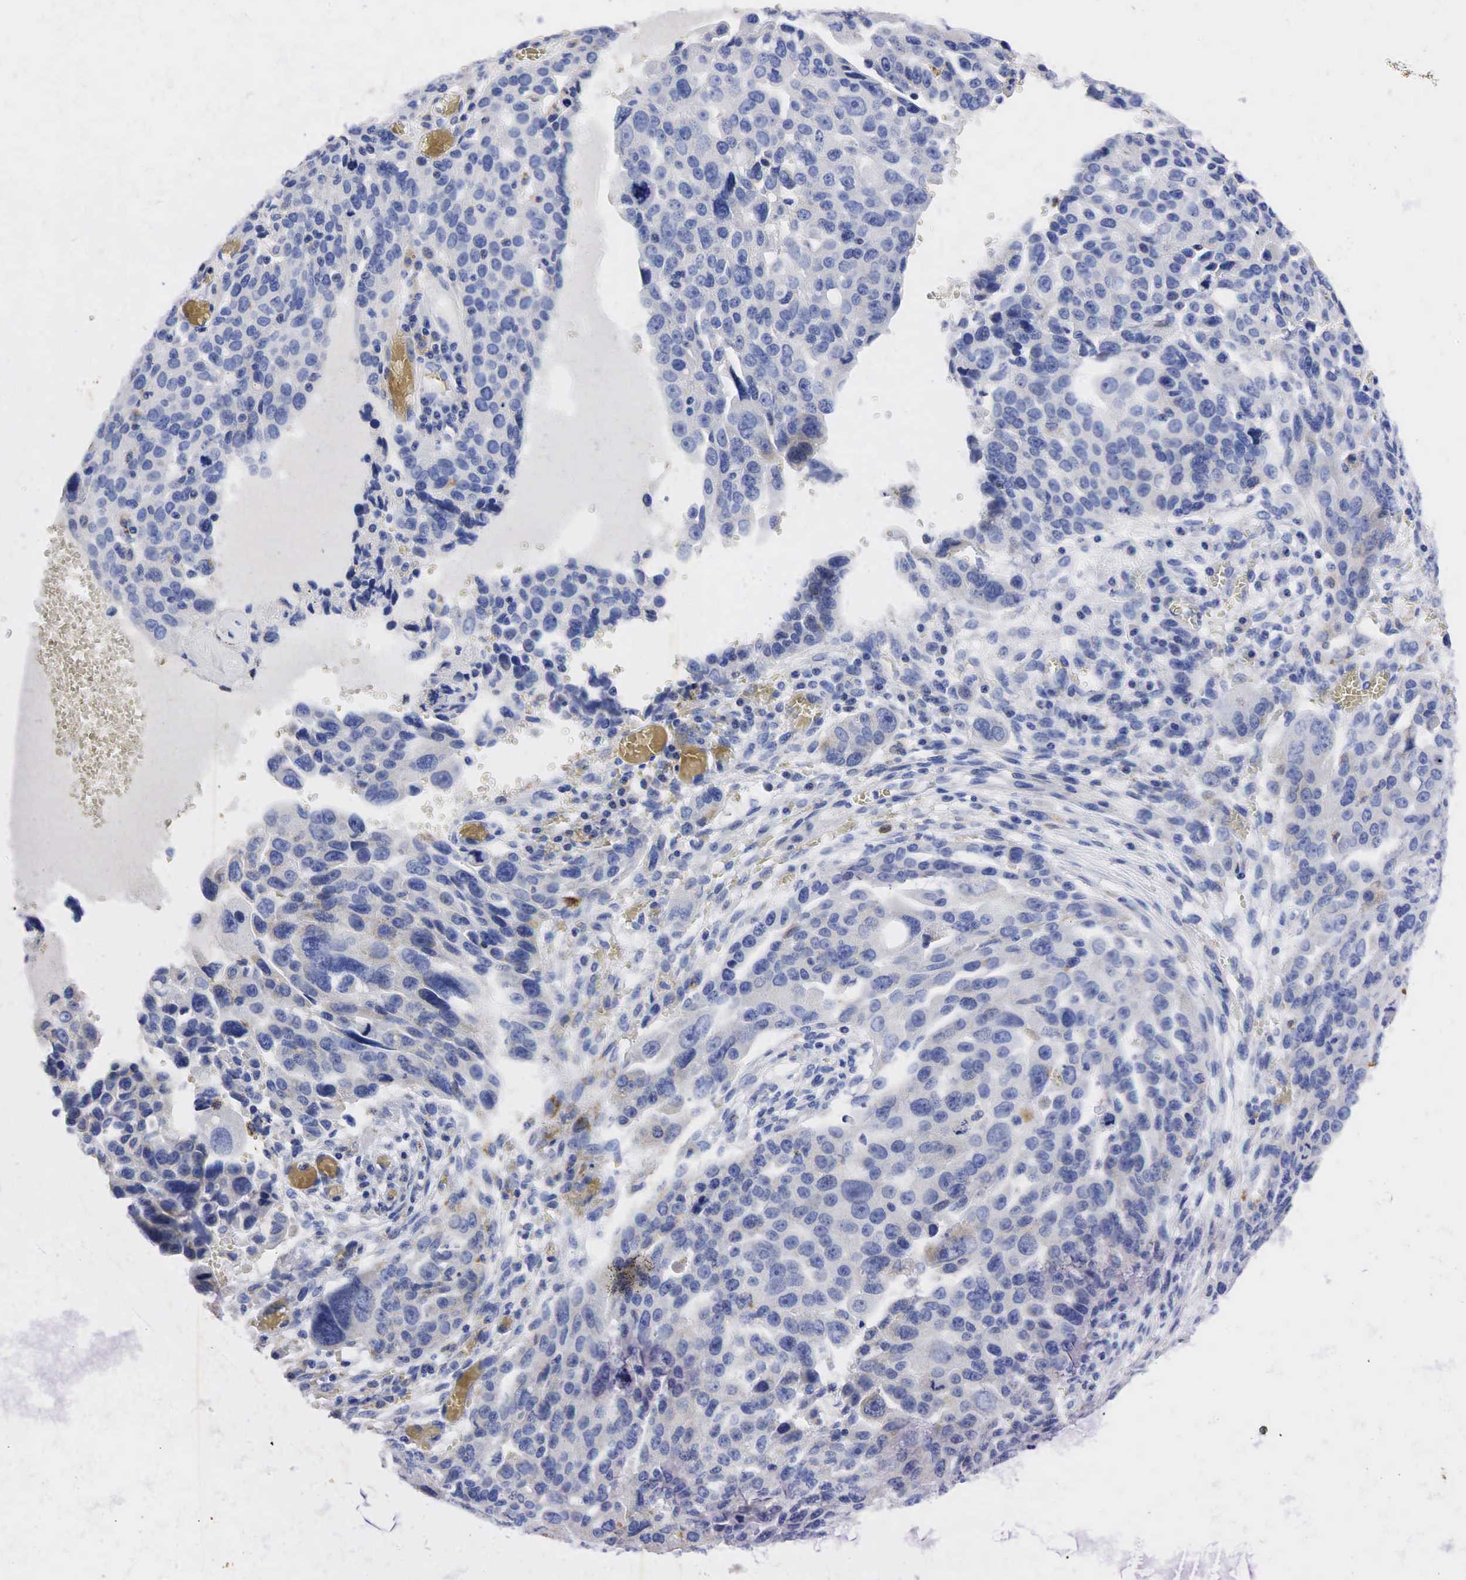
{"staining": {"intensity": "weak", "quantity": "<25%", "location": "nuclear"}, "tissue": "ovarian cancer", "cell_type": "Tumor cells", "image_type": "cancer", "snomed": [{"axis": "morphology", "description": "Carcinoma, endometroid"}, {"axis": "topography", "description": "Ovary"}], "caption": "Immunohistochemistry micrograph of neoplastic tissue: human endometroid carcinoma (ovarian) stained with DAB displays no significant protein expression in tumor cells. Brightfield microscopy of immunohistochemistry (IHC) stained with DAB (brown) and hematoxylin (blue), captured at high magnification.", "gene": "SYP", "patient": {"sex": "female", "age": 75}}